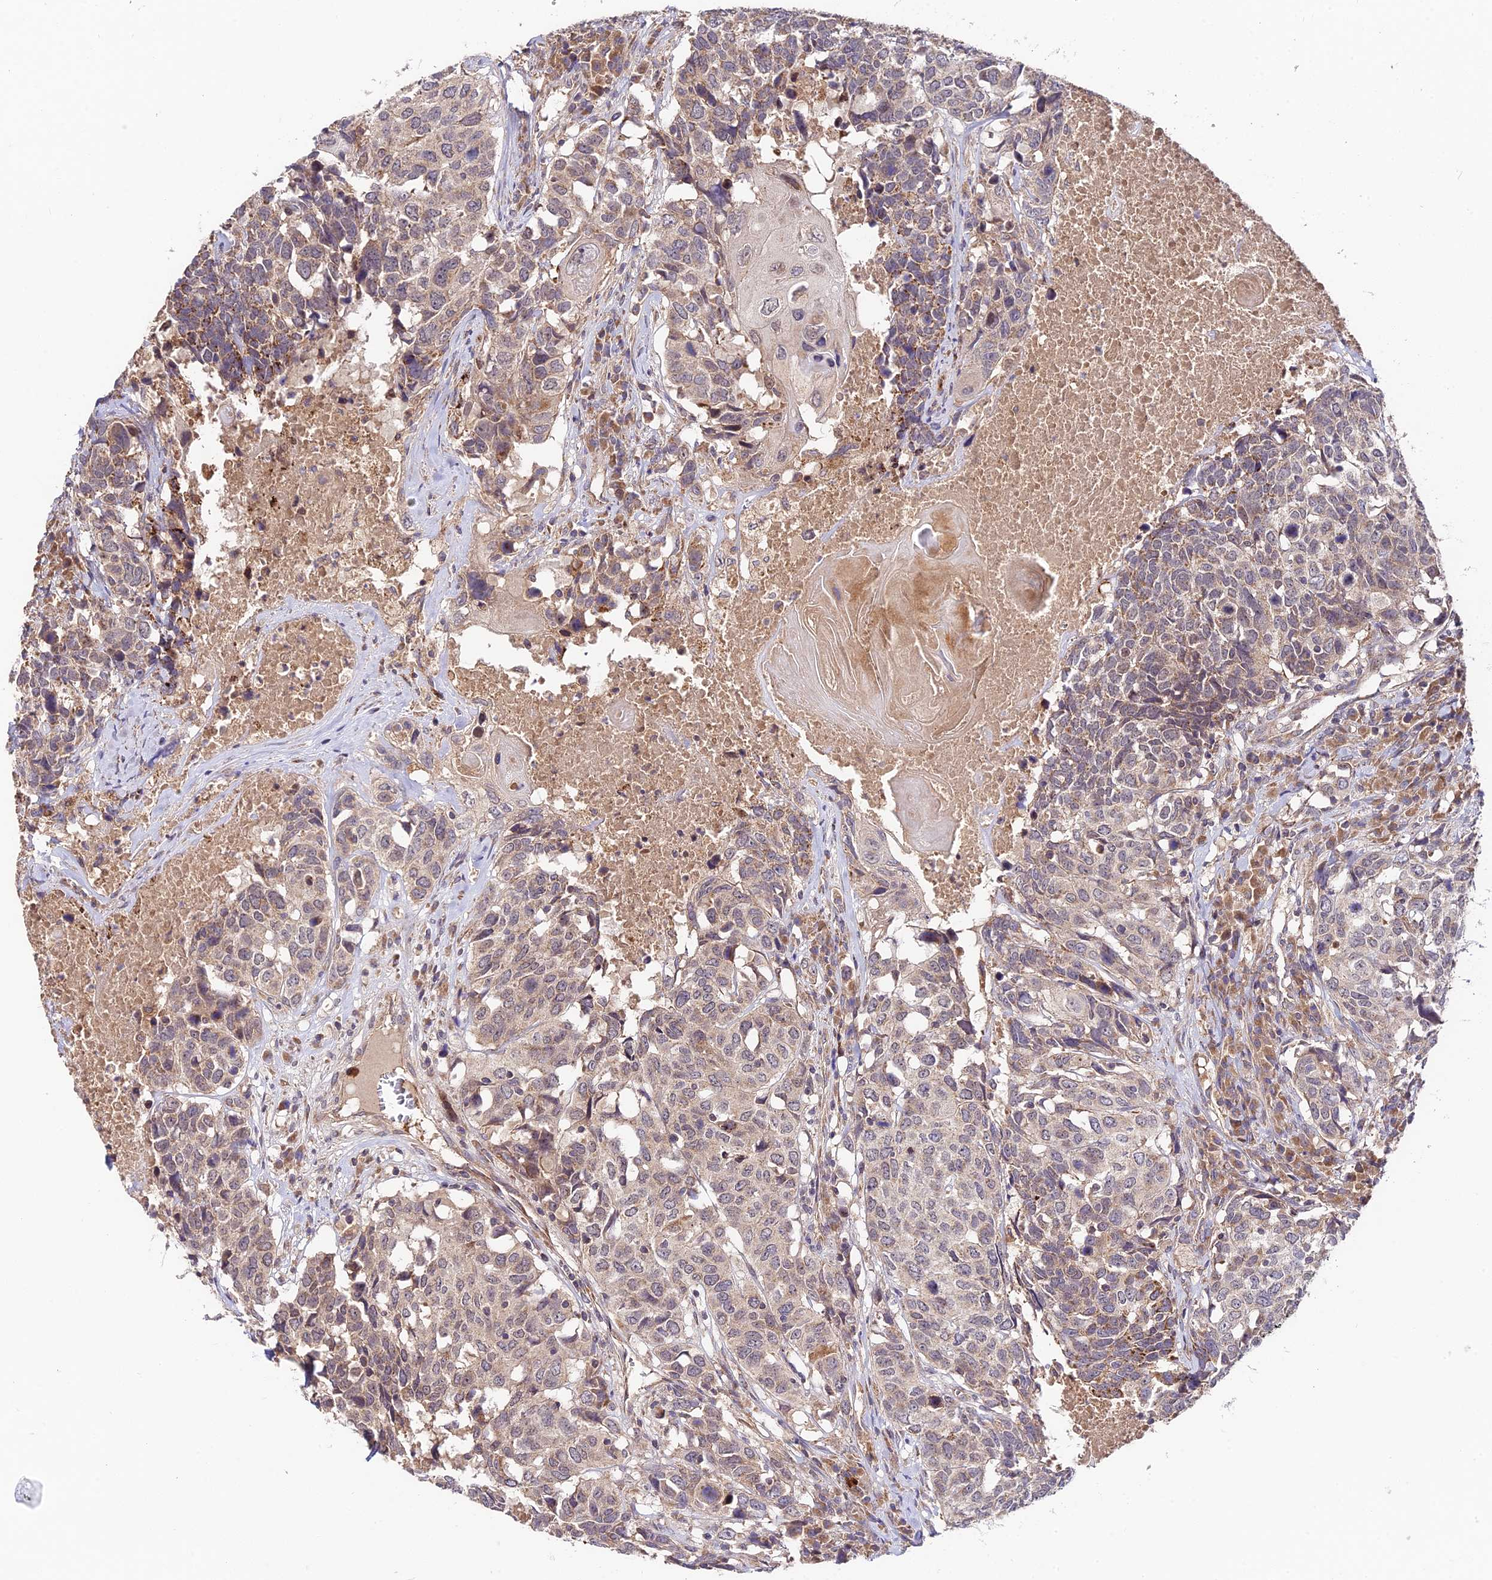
{"staining": {"intensity": "weak", "quantity": "25%-75%", "location": "cytoplasmic/membranous"}, "tissue": "head and neck cancer", "cell_type": "Tumor cells", "image_type": "cancer", "snomed": [{"axis": "morphology", "description": "Squamous cell carcinoma, NOS"}, {"axis": "topography", "description": "Head-Neck"}], "caption": "Weak cytoplasmic/membranous positivity is identified in about 25%-75% of tumor cells in head and neck cancer.", "gene": "C3orf20", "patient": {"sex": "male", "age": 66}}